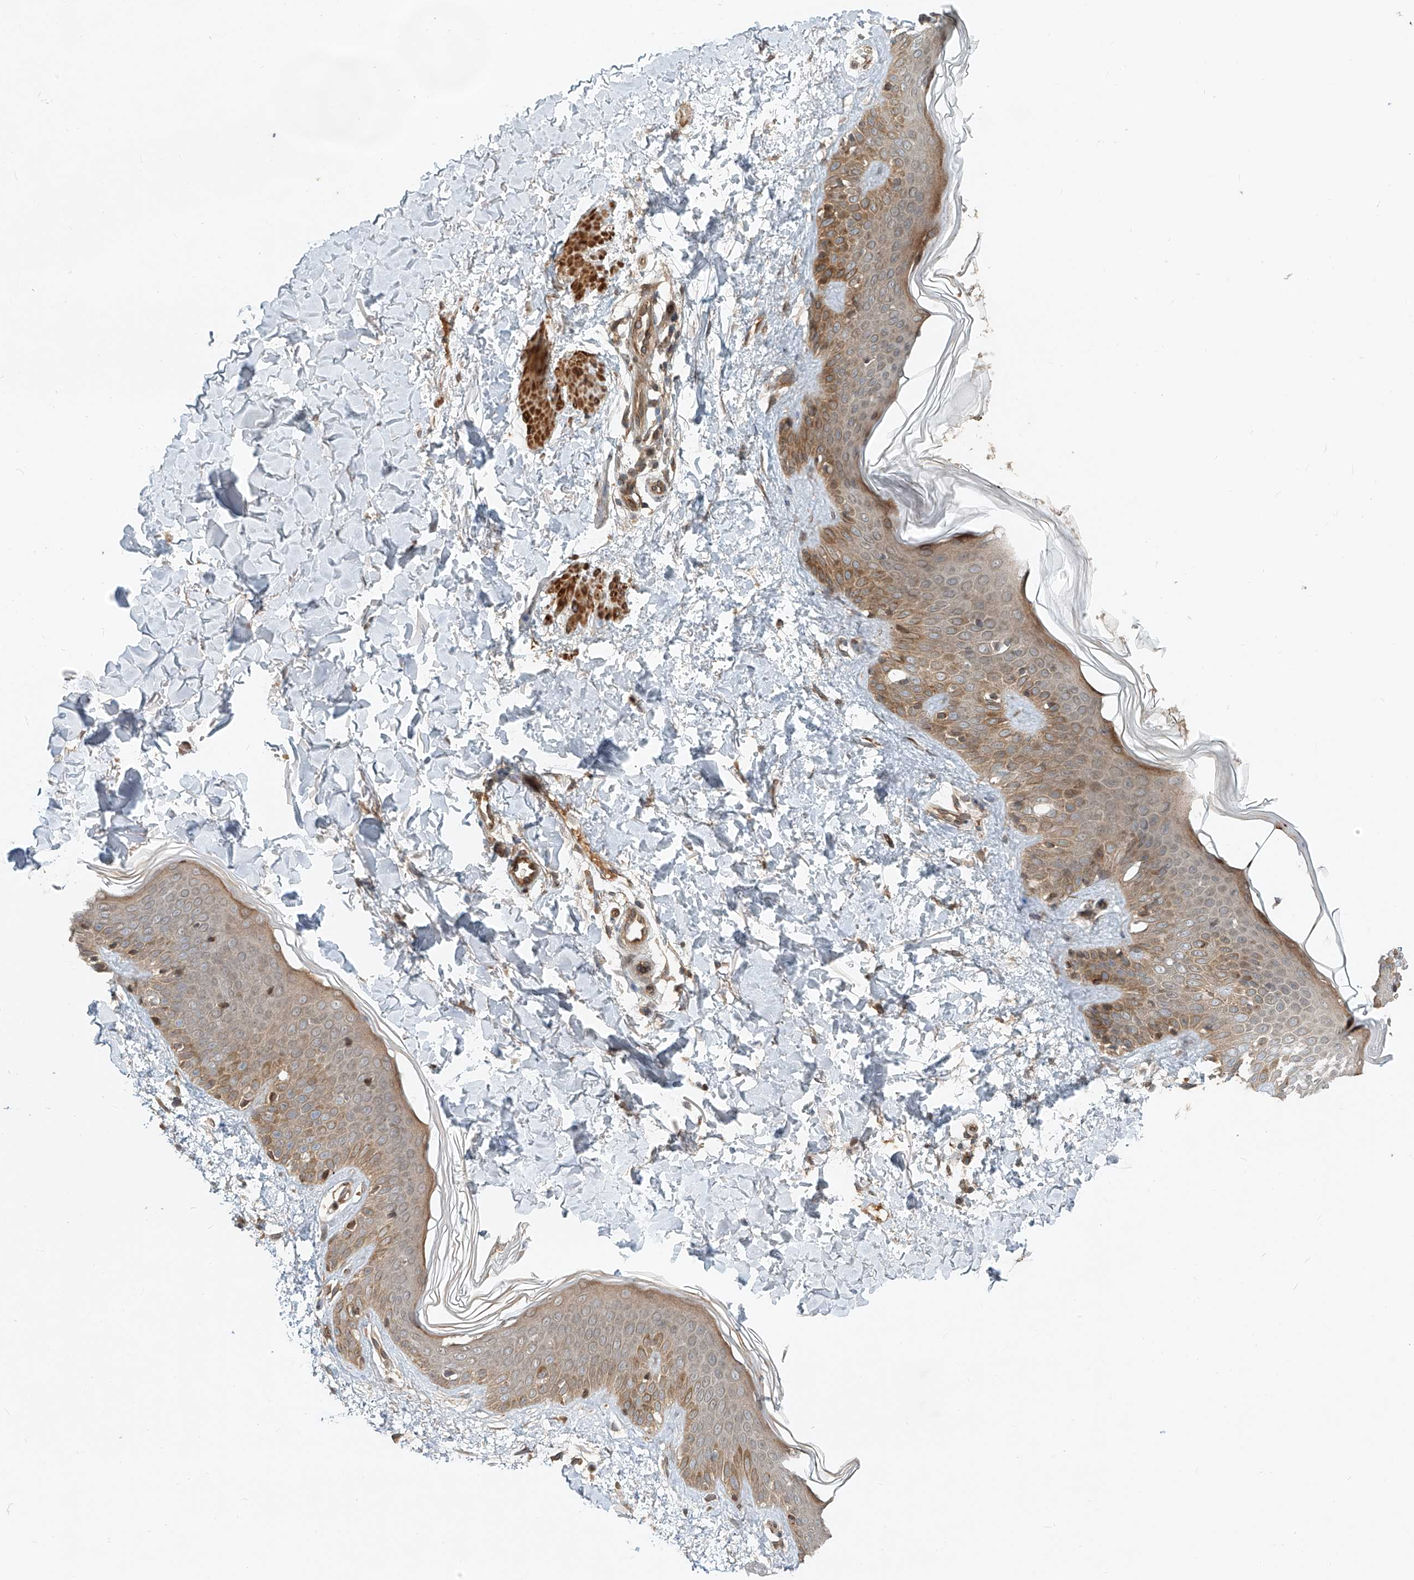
{"staining": {"intensity": "moderate", "quantity": ">75%", "location": "cytoplasmic/membranous"}, "tissue": "skin", "cell_type": "Fibroblasts", "image_type": "normal", "snomed": [{"axis": "morphology", "description": "Normal tissue, NOS"}, {"axis": "topography", "description": "Skin"}], "caption": "About >75% of fibroblasts in benign human skin exhibit moderate cytoplasmic/membranous protein expression as visualized by brown immunohistochemical staining.", "gene": "SASH1", "patient": {"sex": "male", "age": 37}}